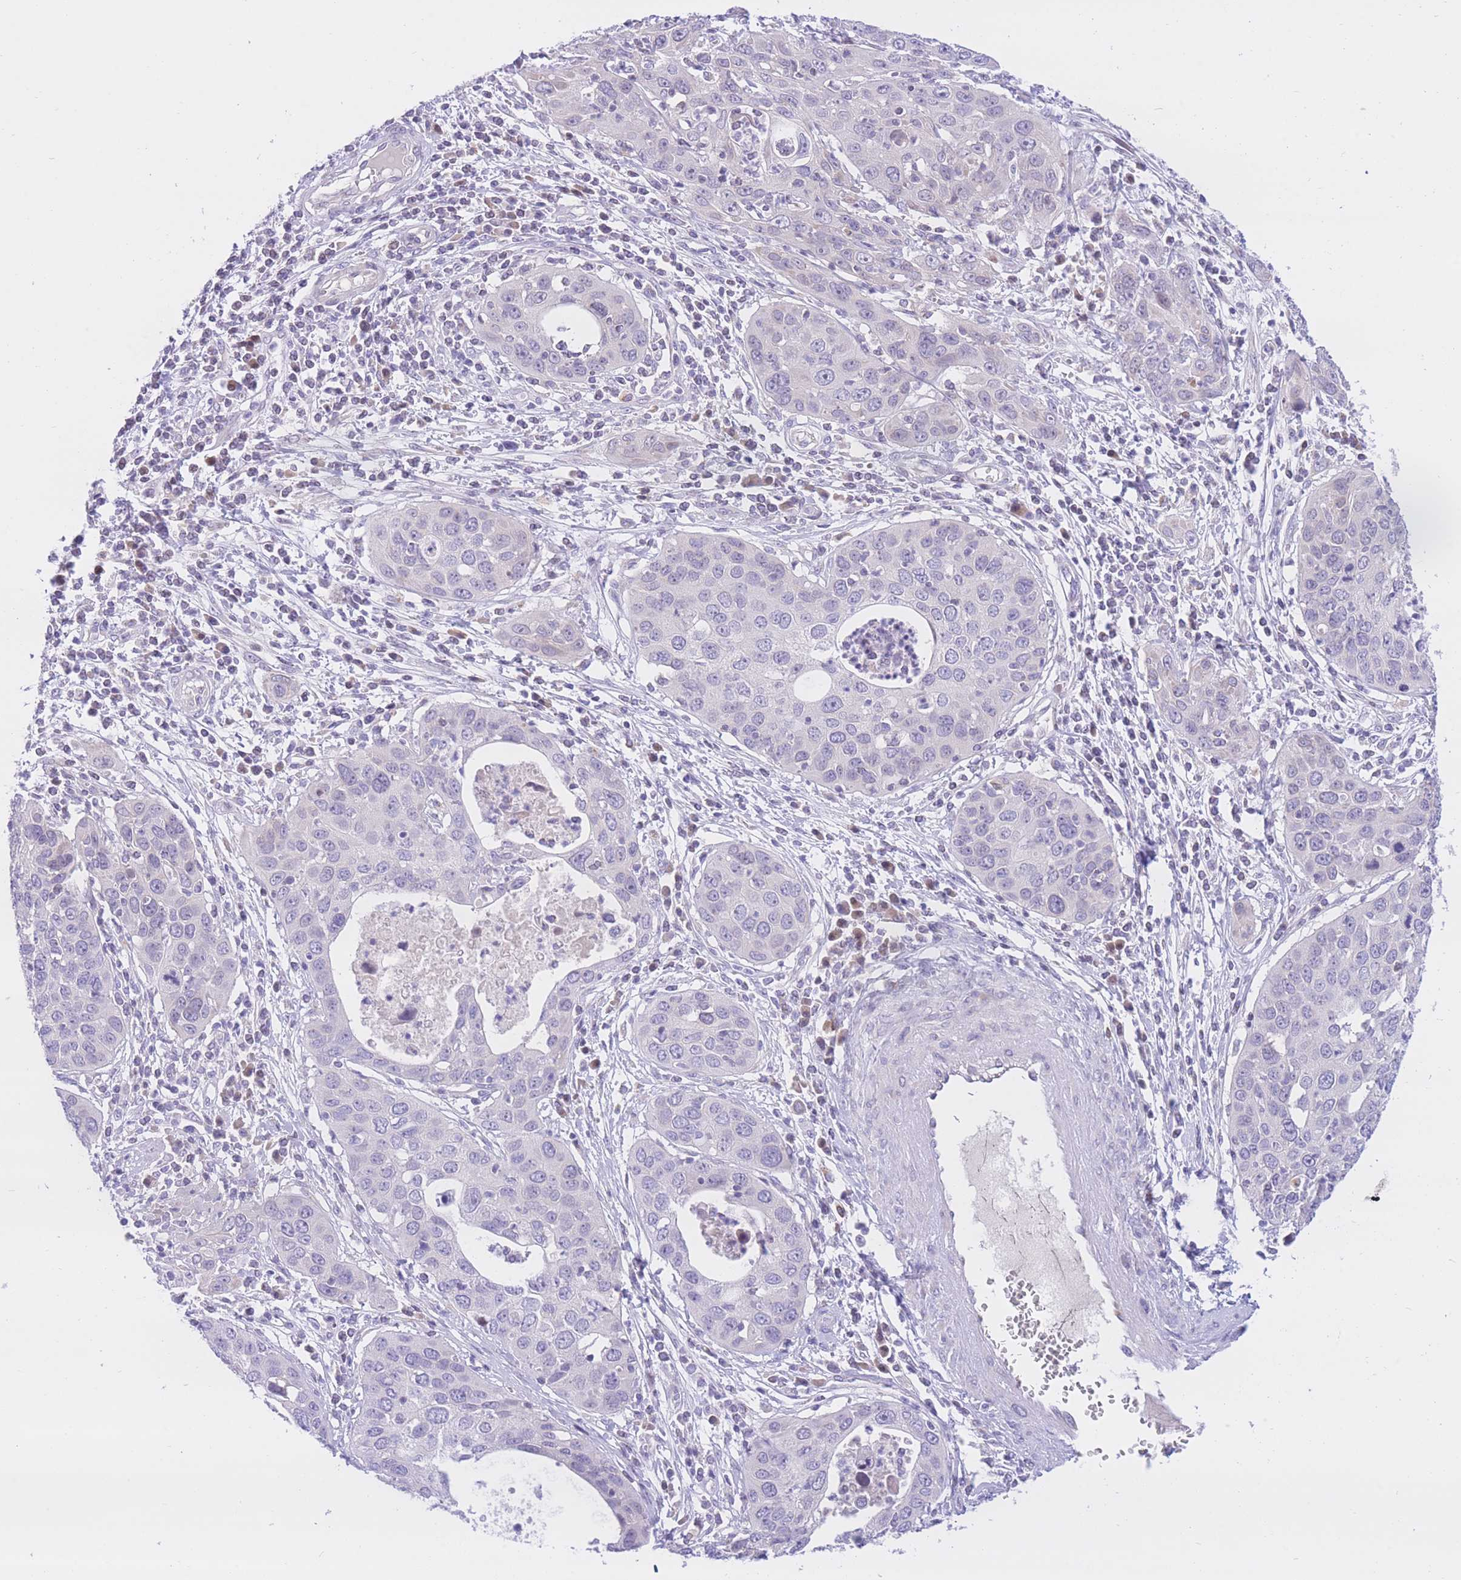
{"staining": {"intensity": "negative", "quantity": "none", "location": "none"}, "tissue": "cervical cancer", "cell_type": "Tumor cells", "image_type": "cancer", "snomed": [{"axis": "morphology", "description": "Squamous cell carcinoma, NOS"}, {"axis": "topography", "description": "Cervix"}], "caption": "Immunohistochemistry of human cervical cancer reveals no staining in tumor cells. Nuclei are stained in blue.", "gene": "RPL39L", "patient": {"sex": "female", "age": 36}}